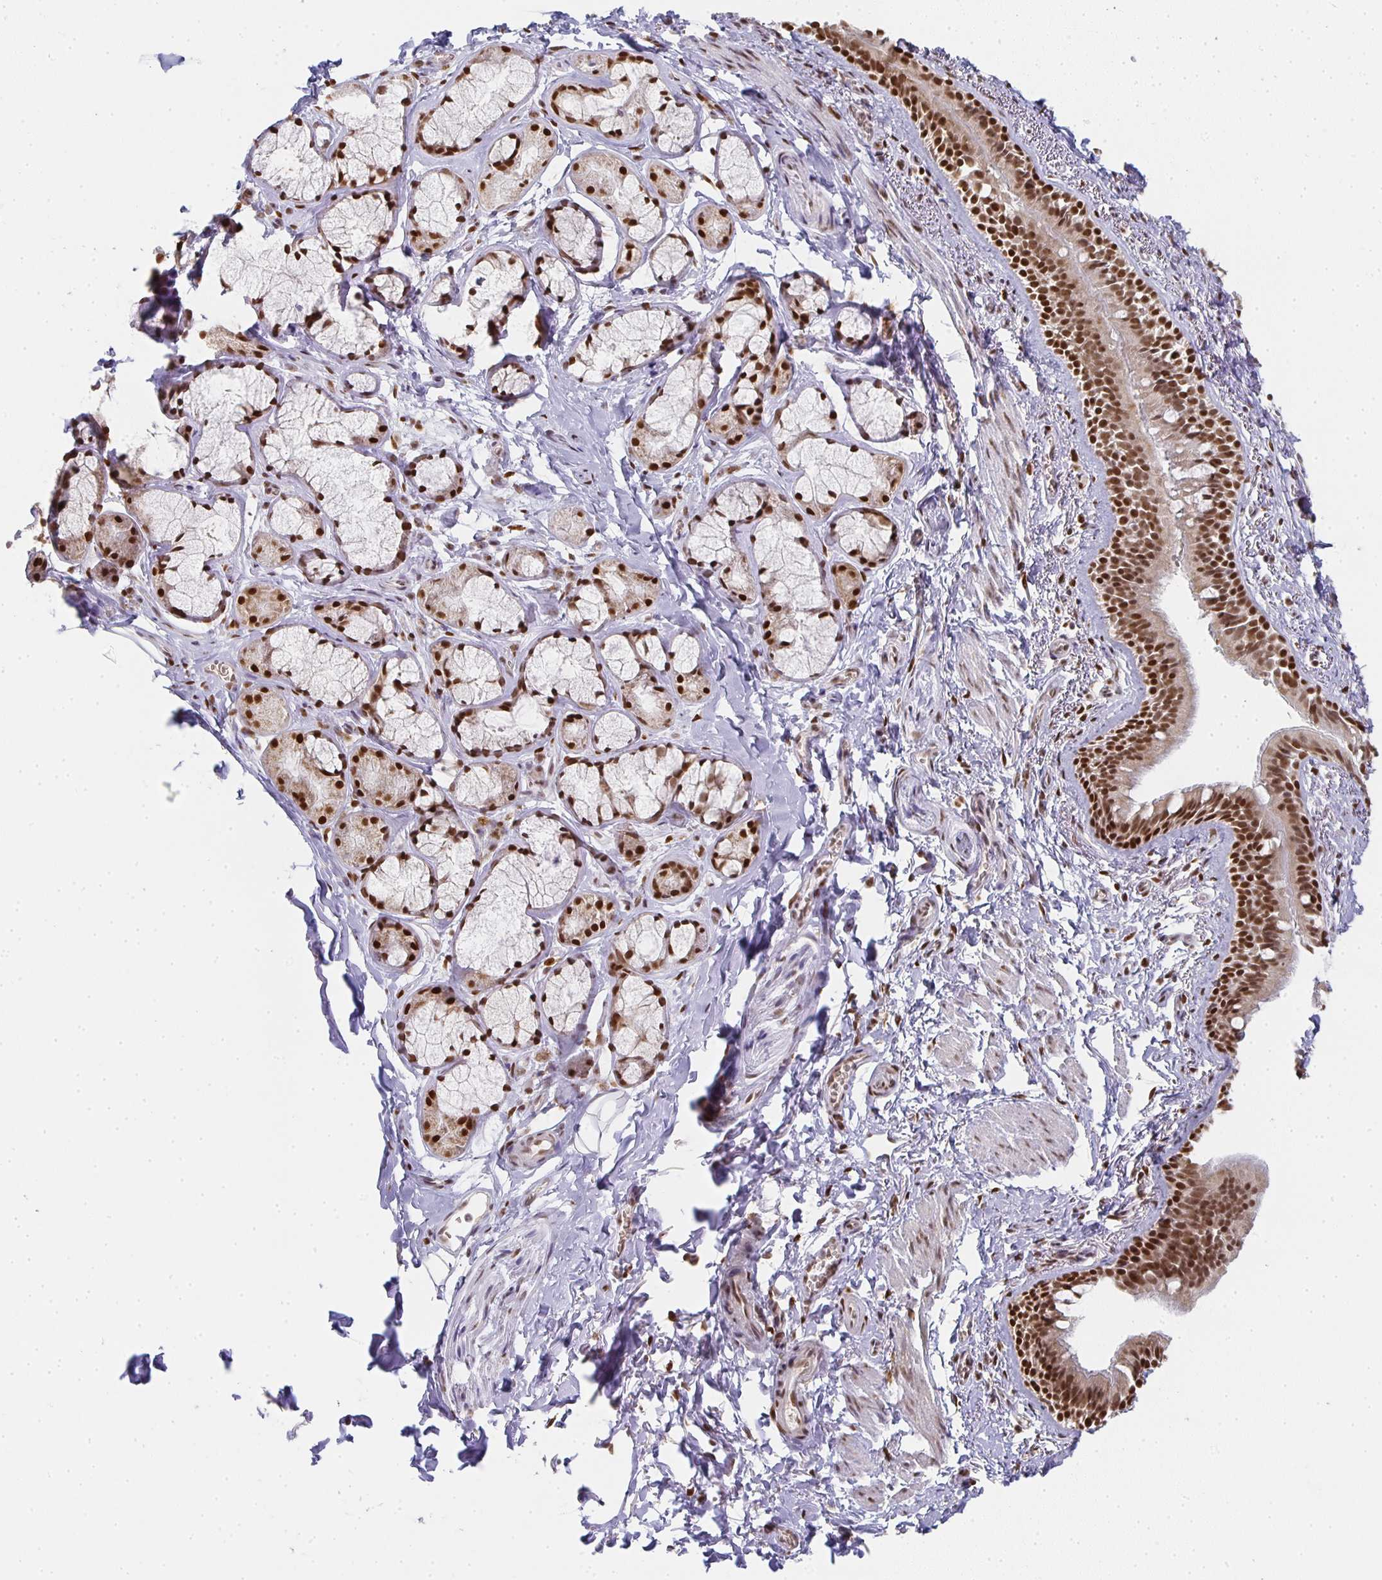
{"staining": {"intensity": "moderate", "quantity": ">75%", "location": "nuclear"}, "tissue": "bronchus", "cell_type": "Respiratory epithelial cells", "image_type": "normal", "snomed": [{"axis": "morphology", "description": "Normal tissue, NOS"}, {"axis": "topography", "description": "Cartilage tissue"}, {"axis": "topography", "description": "Bronchus"}, {"axis": "topography", "description": "Peripheral nerve tissue"}], "caption": "Immunohistochemistry micrograph of benign bronchus: human bronchus stained using immunohistochemistry reveals medium levels of moderate protein expression localized specifically in the nuclear of respiratory epithelial cells, appearing as a nuclear brown color.", "gene": "SMARCA2", "patient": {"sex": "female", "age": 59}}